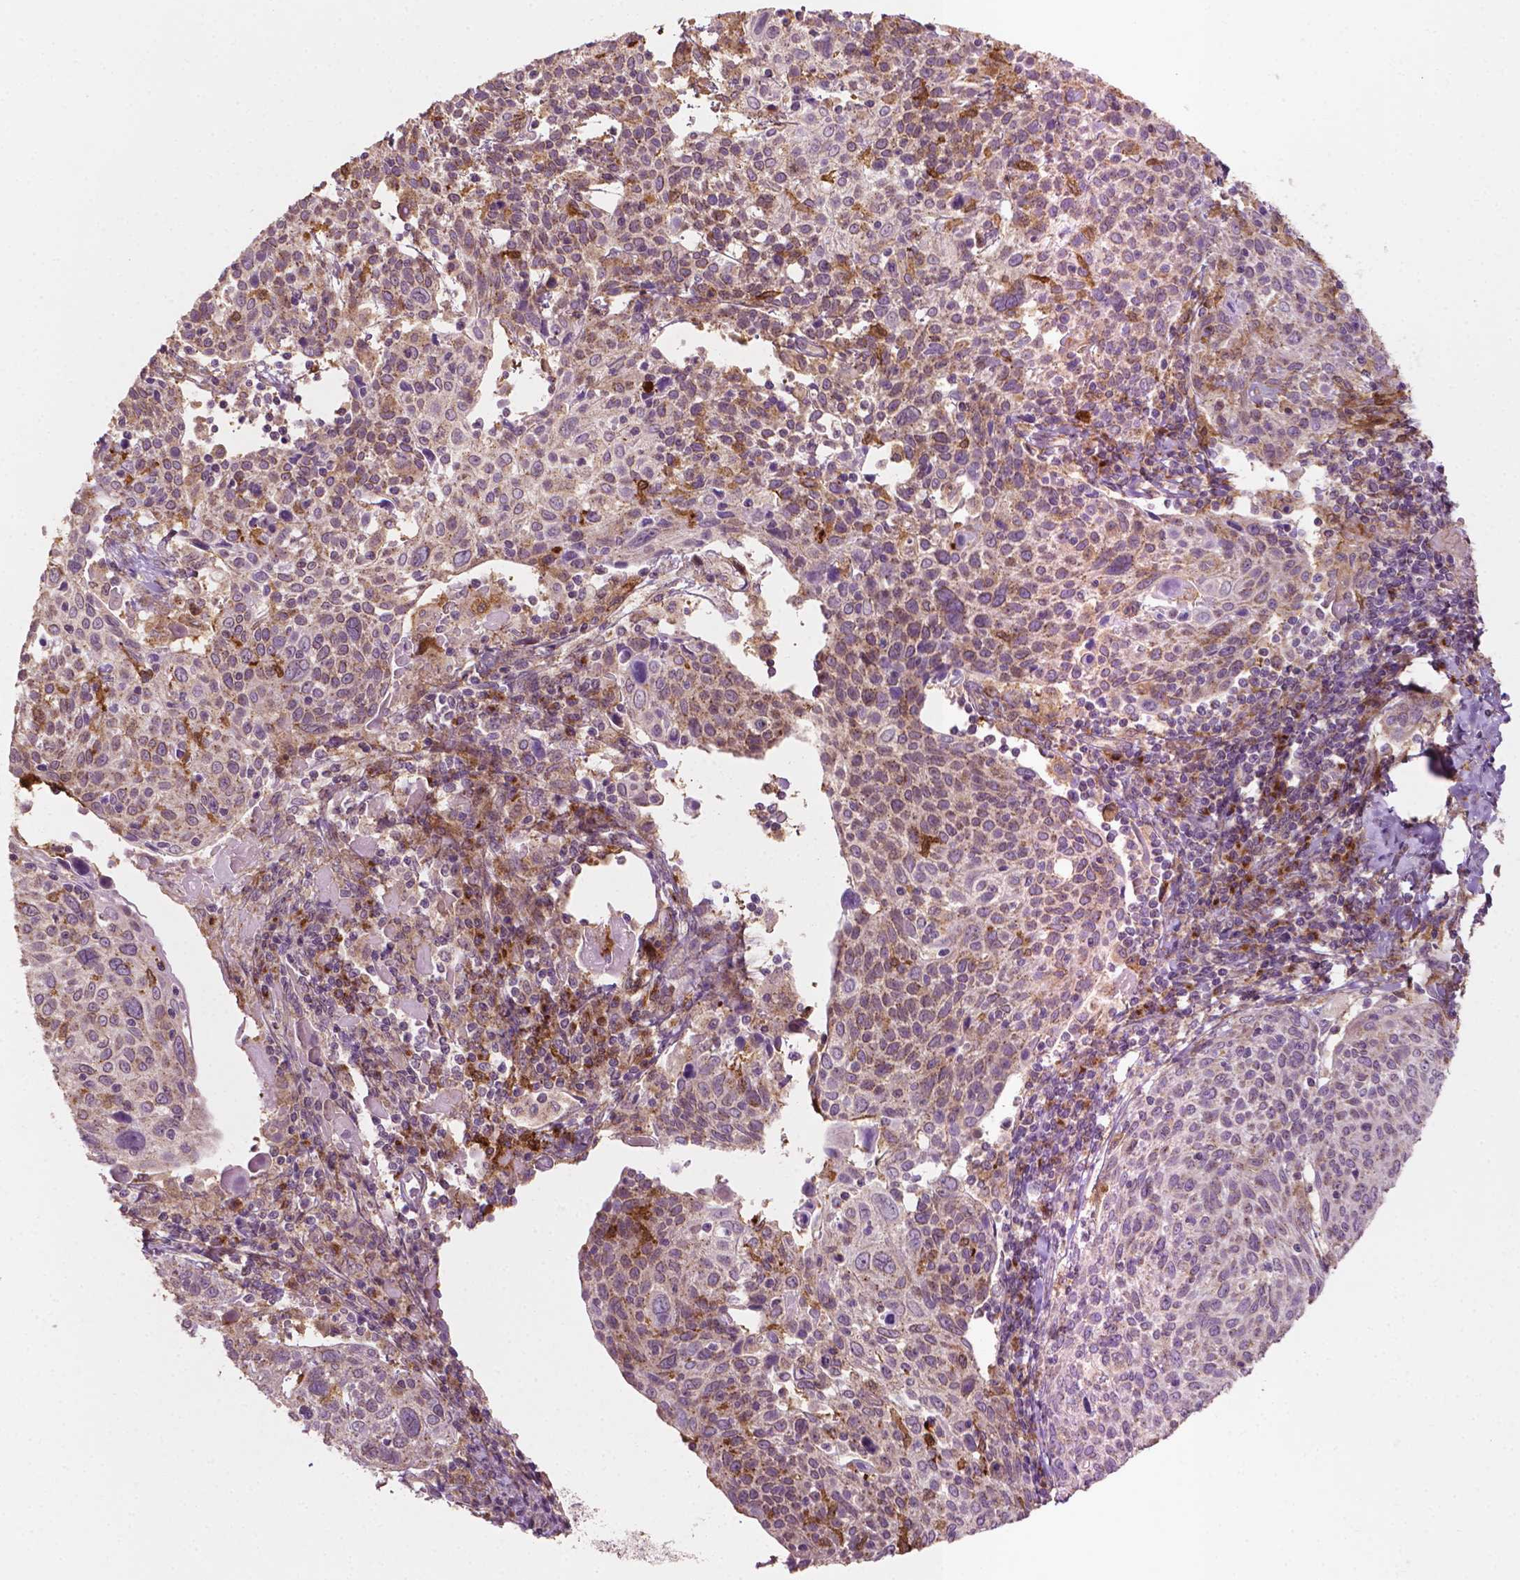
{"staining": {"intensity": "moderate", "quantity": "<25%", "location": "cytoplasmic/membranous"}, "tissue": "cervical cancer", "cell_type": "Tumor cells", "image_type": "cancer", "snomed": [{"axis": "morphology", "description": "Squamous cell carcinoma, NOS"}, {"axis": "topography", "description": "Cervix"}], "caption": "Immunohistochemistry (DAB) staining of human squamous cell carcinoma (cervical) shows moderate cytoplasmic/membranous protein positivity in approximately <25% of tumor cells. (DAB IHC with brightfield microscopy, high magnification).", "gene": "EBAG9", "patient": {"sex": "female", "age": 61}}